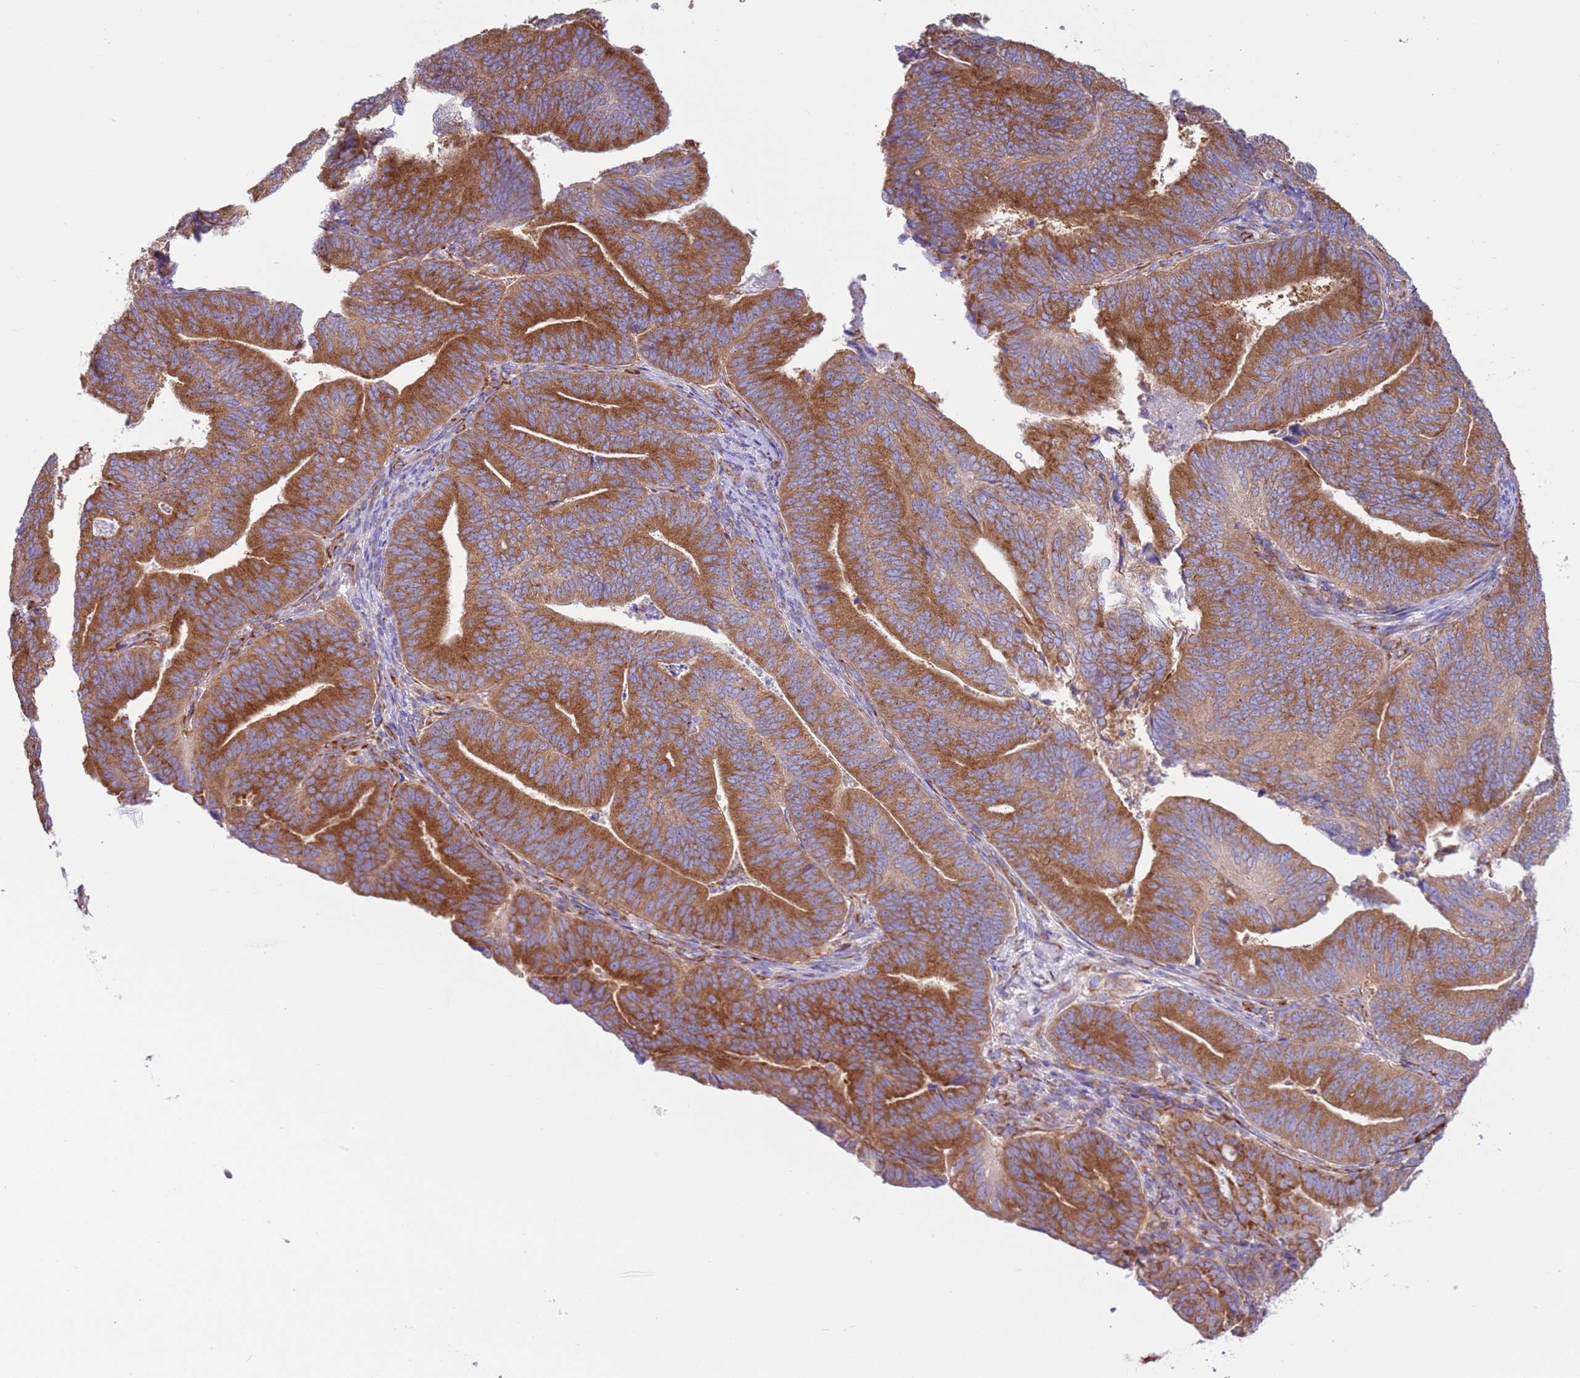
{"staining": {"intensity": "strong", "quantity": ">75%", "location": "cytoplasmic/membranous"}, "tissue": "endometrial cancer", "cell_type": "Tumor cells", "image_type": "cancer", "snomed": [{"axis": "morphology", "description": "Adenocarcinoma, NOS"}, {"axis": "topography", "description": "Endometrium"}], "caption": "Tumor cells display high levels of strong cytoplasmic/membranous expression in about >75% of cells in endometrial adenocarcinoma.", "gene": "VARS1", "patient": {"sex": "female", "age": 70}}